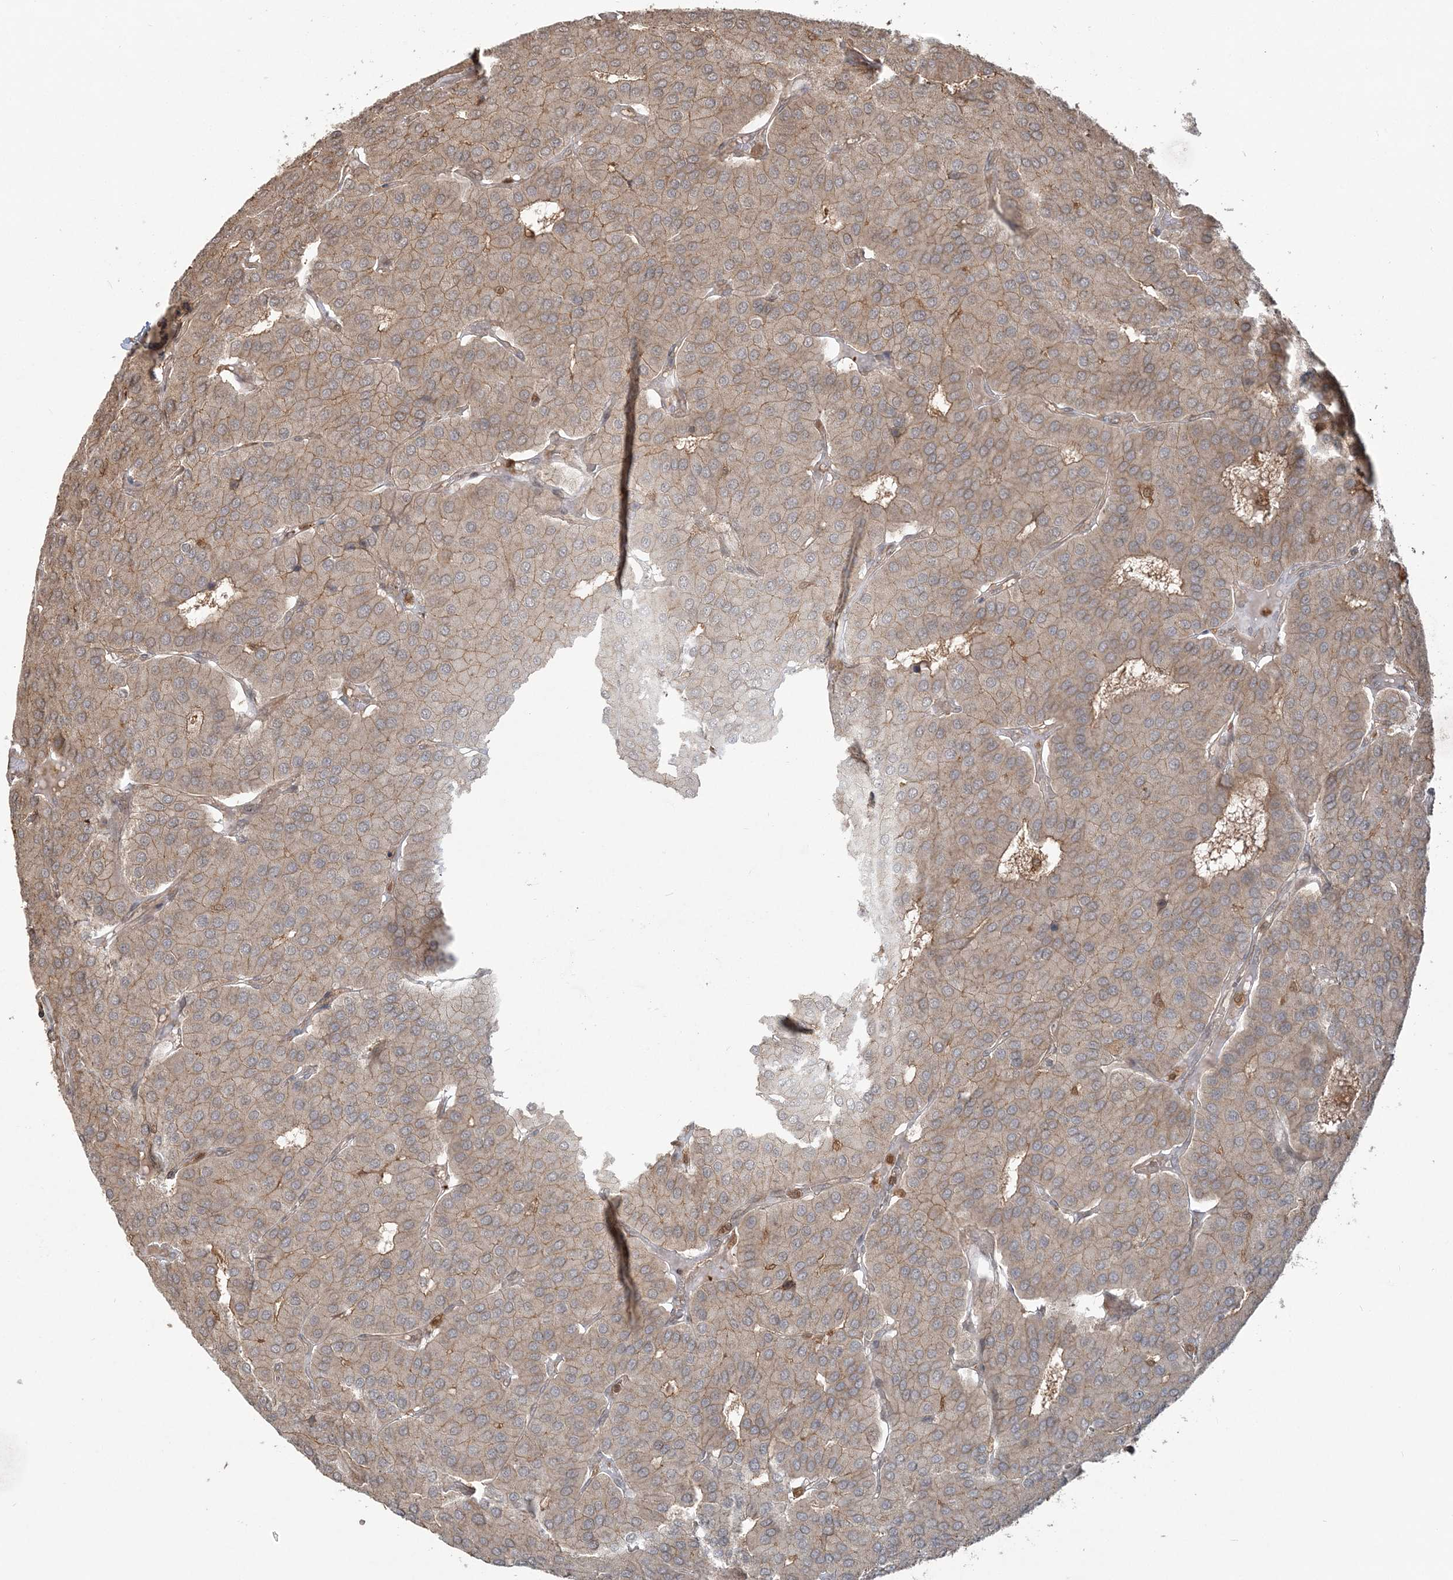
{"staining": {"intensity": "weak", "quantity": ">75%", "location": "cytoplasmic/membranous"}, "tissue": "parathyroid gland", "cell_type": "Glandular cells", "image_type": "normal", "snomed": [{"axis": "morphology", "description": "Normal tissue, NOS"}, {"axis": "morphology", "description": "Adenoma, NOS"}, {"axis": "topography", "description": "Parathyroid gland"}], "caption": "Glandular cells reveal low levels of weak cytoplasmic/membranous positivity in about >75% of cells in normal parathyroid gland.", "gene": "CAB39", "patient": {"sex": "female", "age": 86}}